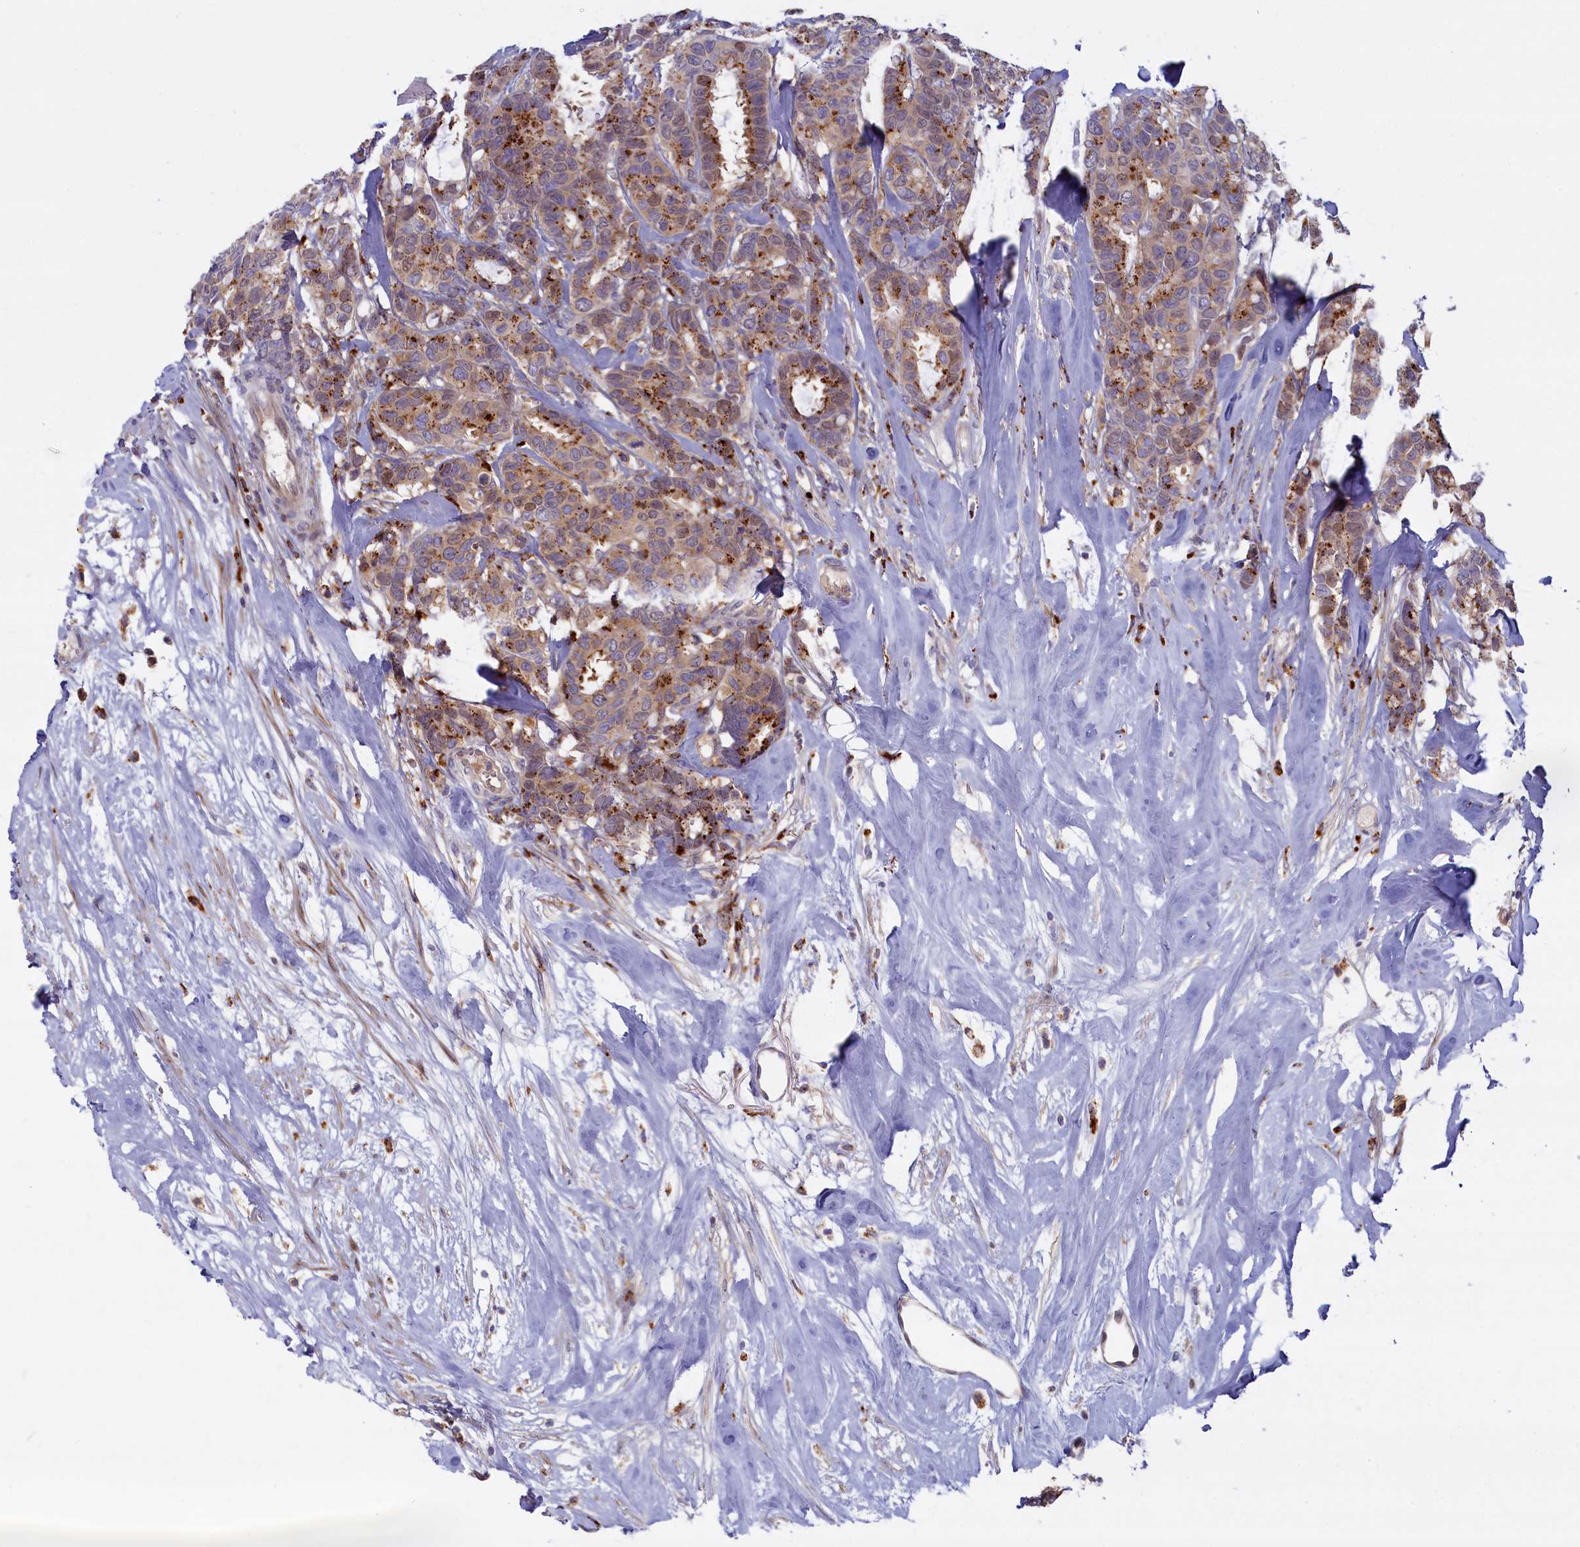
{"staining": {"intensity": "moderate", "quantity": ">75%", "location": "cytoplasmic/membranous,nuclear"}, "tissue": "breast cancer", "cell_type": "Tumor cells", "image_type": "cancer", "snomed": [{"axis": "morphology", "description": "Duct carcinoma"}, {"axis": "topography", "description": "Breast"}], "caption": "There is medium levels of moderate cytoplasmic/membranous and nuclear positivity in tumor cells of breast cancer (infiltrating ductal carcinoma), as demonstrated by immunohistochemical staining (brown color).", "gene": "FCSK", "patient": {"sex": "female", "age": 87}}